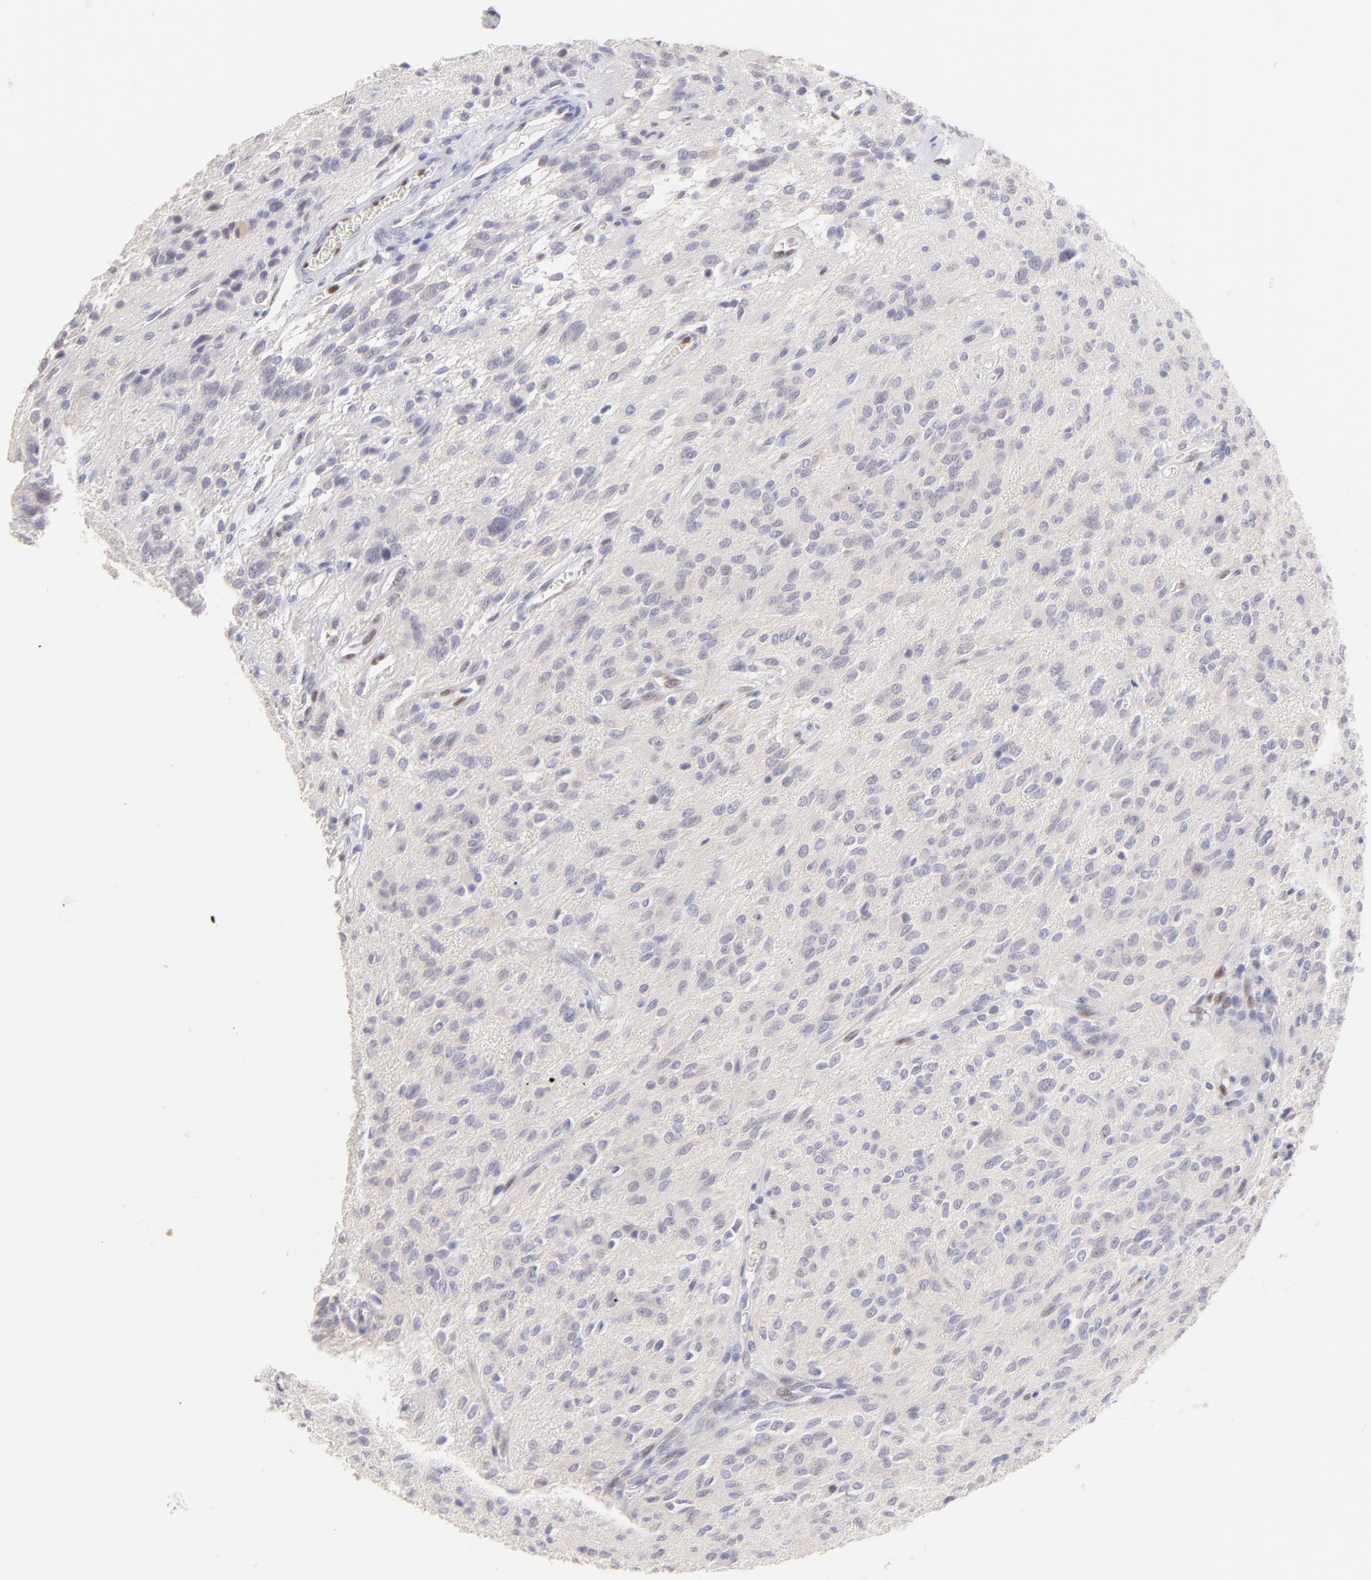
{"staining": {"intensity": "negative", "quantity": "none", "location": "none"}, "tissue": "glioma", "cell_type": "Tumor cells", "image_type": "cancer", "snomed": [{"axis": "morphology", "description": "Glioma, malignant, Low grade"}, {"axis": "topography", "description": "Brain"}], "caption": "This is a histopathology image of immunohistochemistry staining of glioma, which shows no staining in tumor cells. The staining was performed using DAB to visualize the protein expression in brown, while the nuclei were stained in blue with hematoxylin (Magnification: 20x).", "gene": "KLF4", "patient": {"sex": "female", "age": 15}}